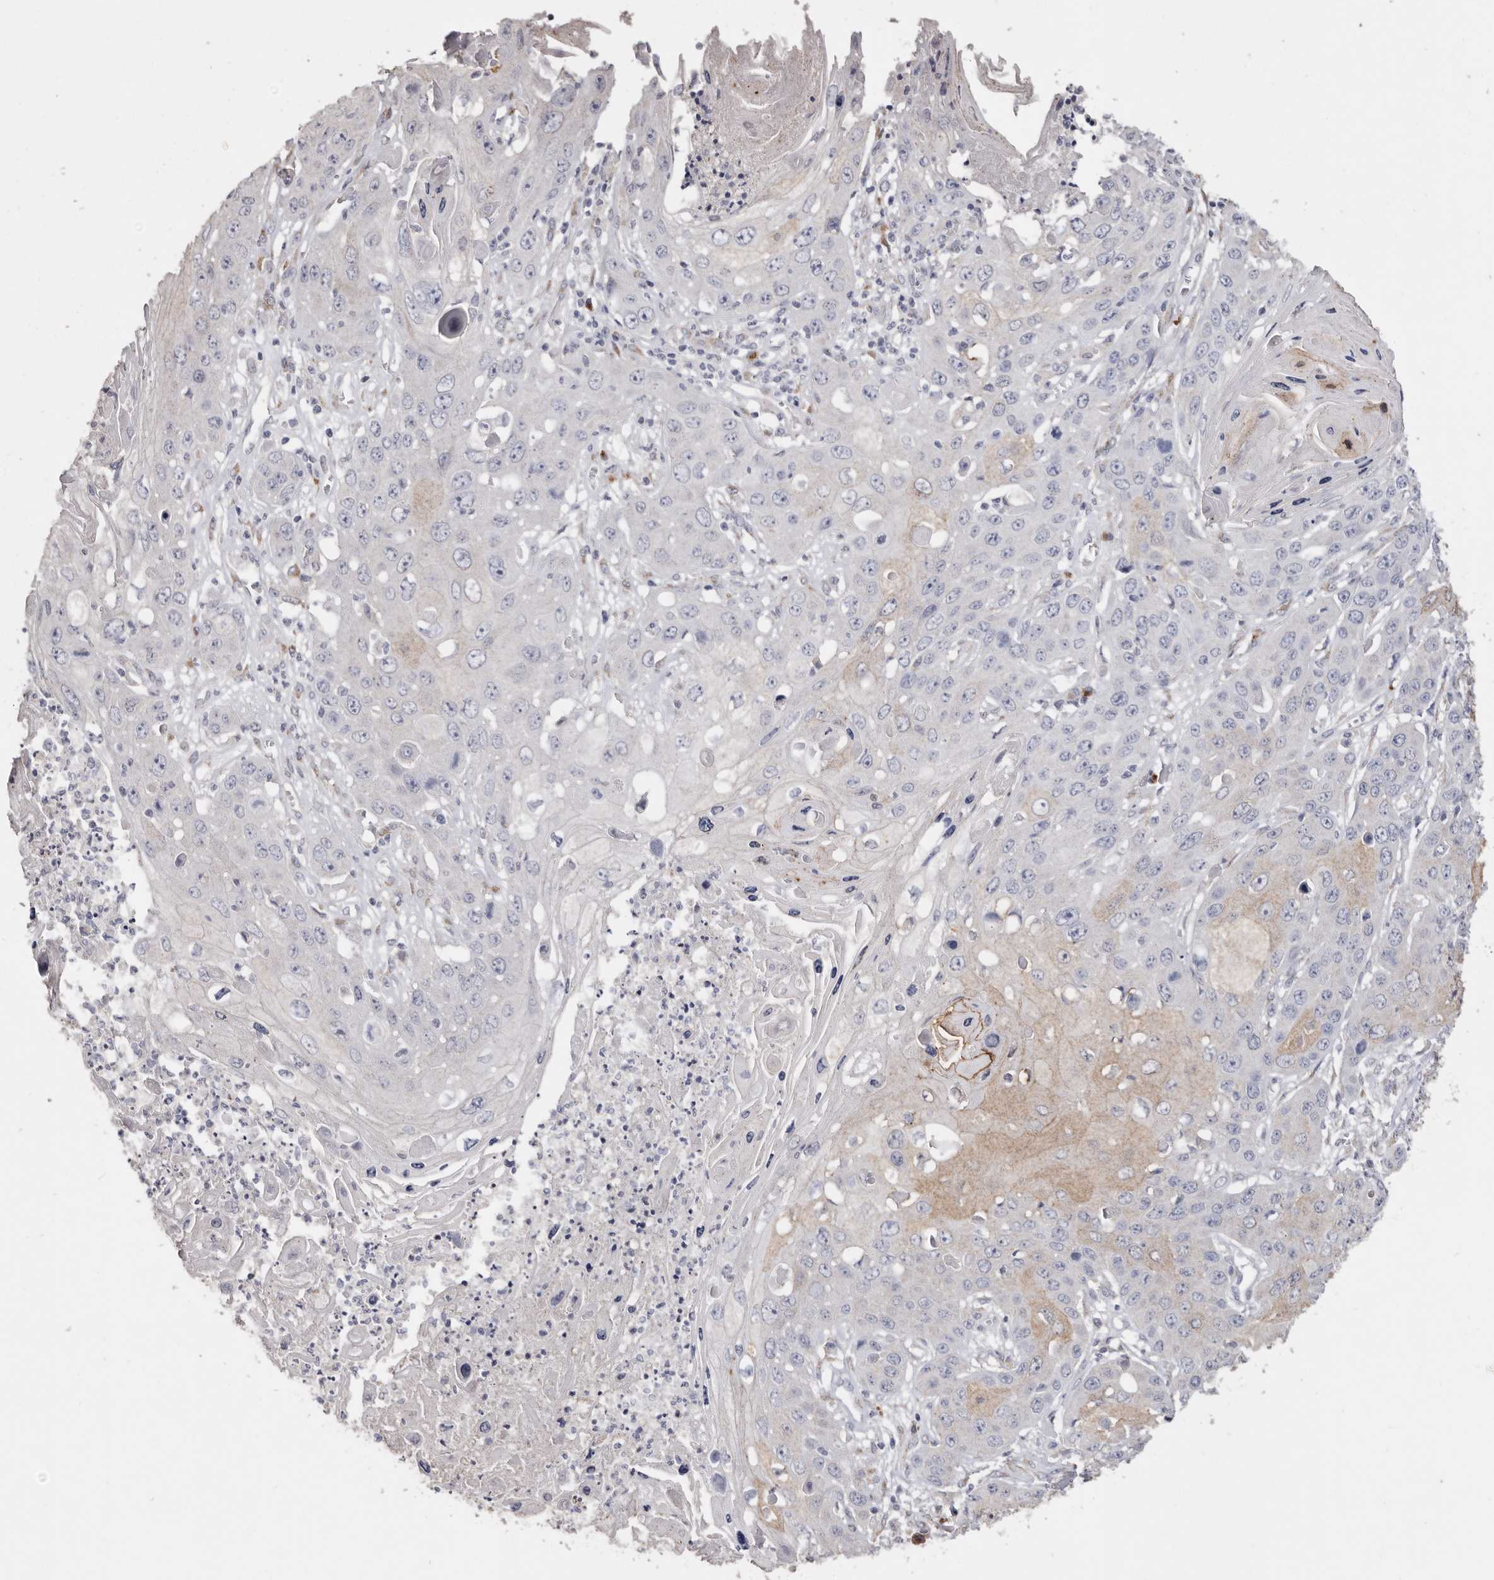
{"staining": {"intensity": "moderate", "quantity": "<25%", "location": "cytoplasmic/membranous"}, "tissue": "skin cancer", "cell_type": "Tumor cells", "image_type": "cancer", "snomed": [{"axis": "morphology", "description": "Squamous cell carcinoma, NOS"}, {"axis": "topography", "description": "Skin"}], "caption": "IHC staining of skin cancer (squamous cell carcinoma), which exhibits low levels of moderate cytoplasmic/membranous expression in approximately <25% of tumor cells indicating moderate cytoplasmic/membranous protein expression. The staining was performed using DAB (brown) for protein detection and nuclei were counterstained in hematoxylin (blue).", "gene": "LGALS7B", "patient": {"sex": "male", "age": 55}}